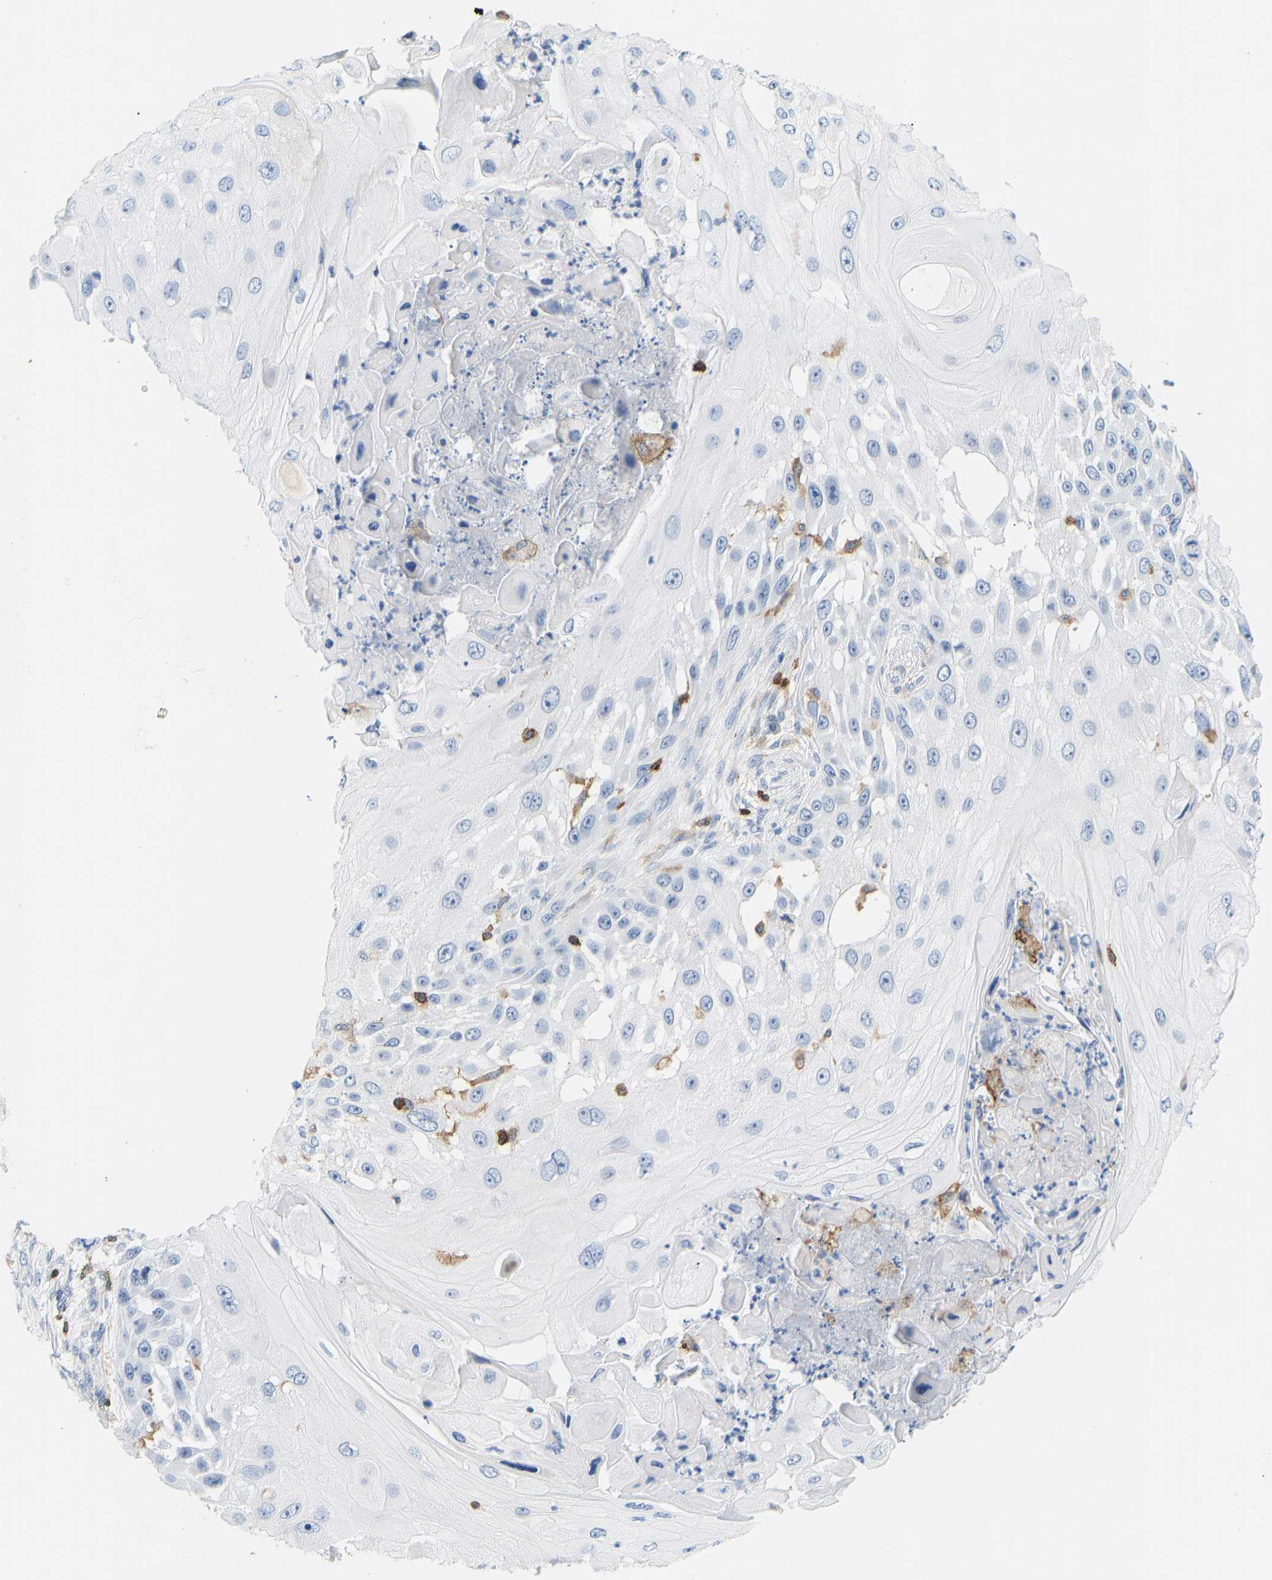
{"staining": {"intensity": "negative", "quantity": "none", "location": "none"}, "tissue": "skin cancer", "cell_type": "Tumor cells", "image_type": "cancer", "snomed": [{"axis": "morphology", "description": "Squamous cell carcinoma, NOS"}, {"axis": "topography", "description": "Skin"}], "caption": "Tumor cells are negative for protein expression in human skin squamous cell carcinoma.", "gene": "EVL", "patient": {"sex": "female", "age": 44}}